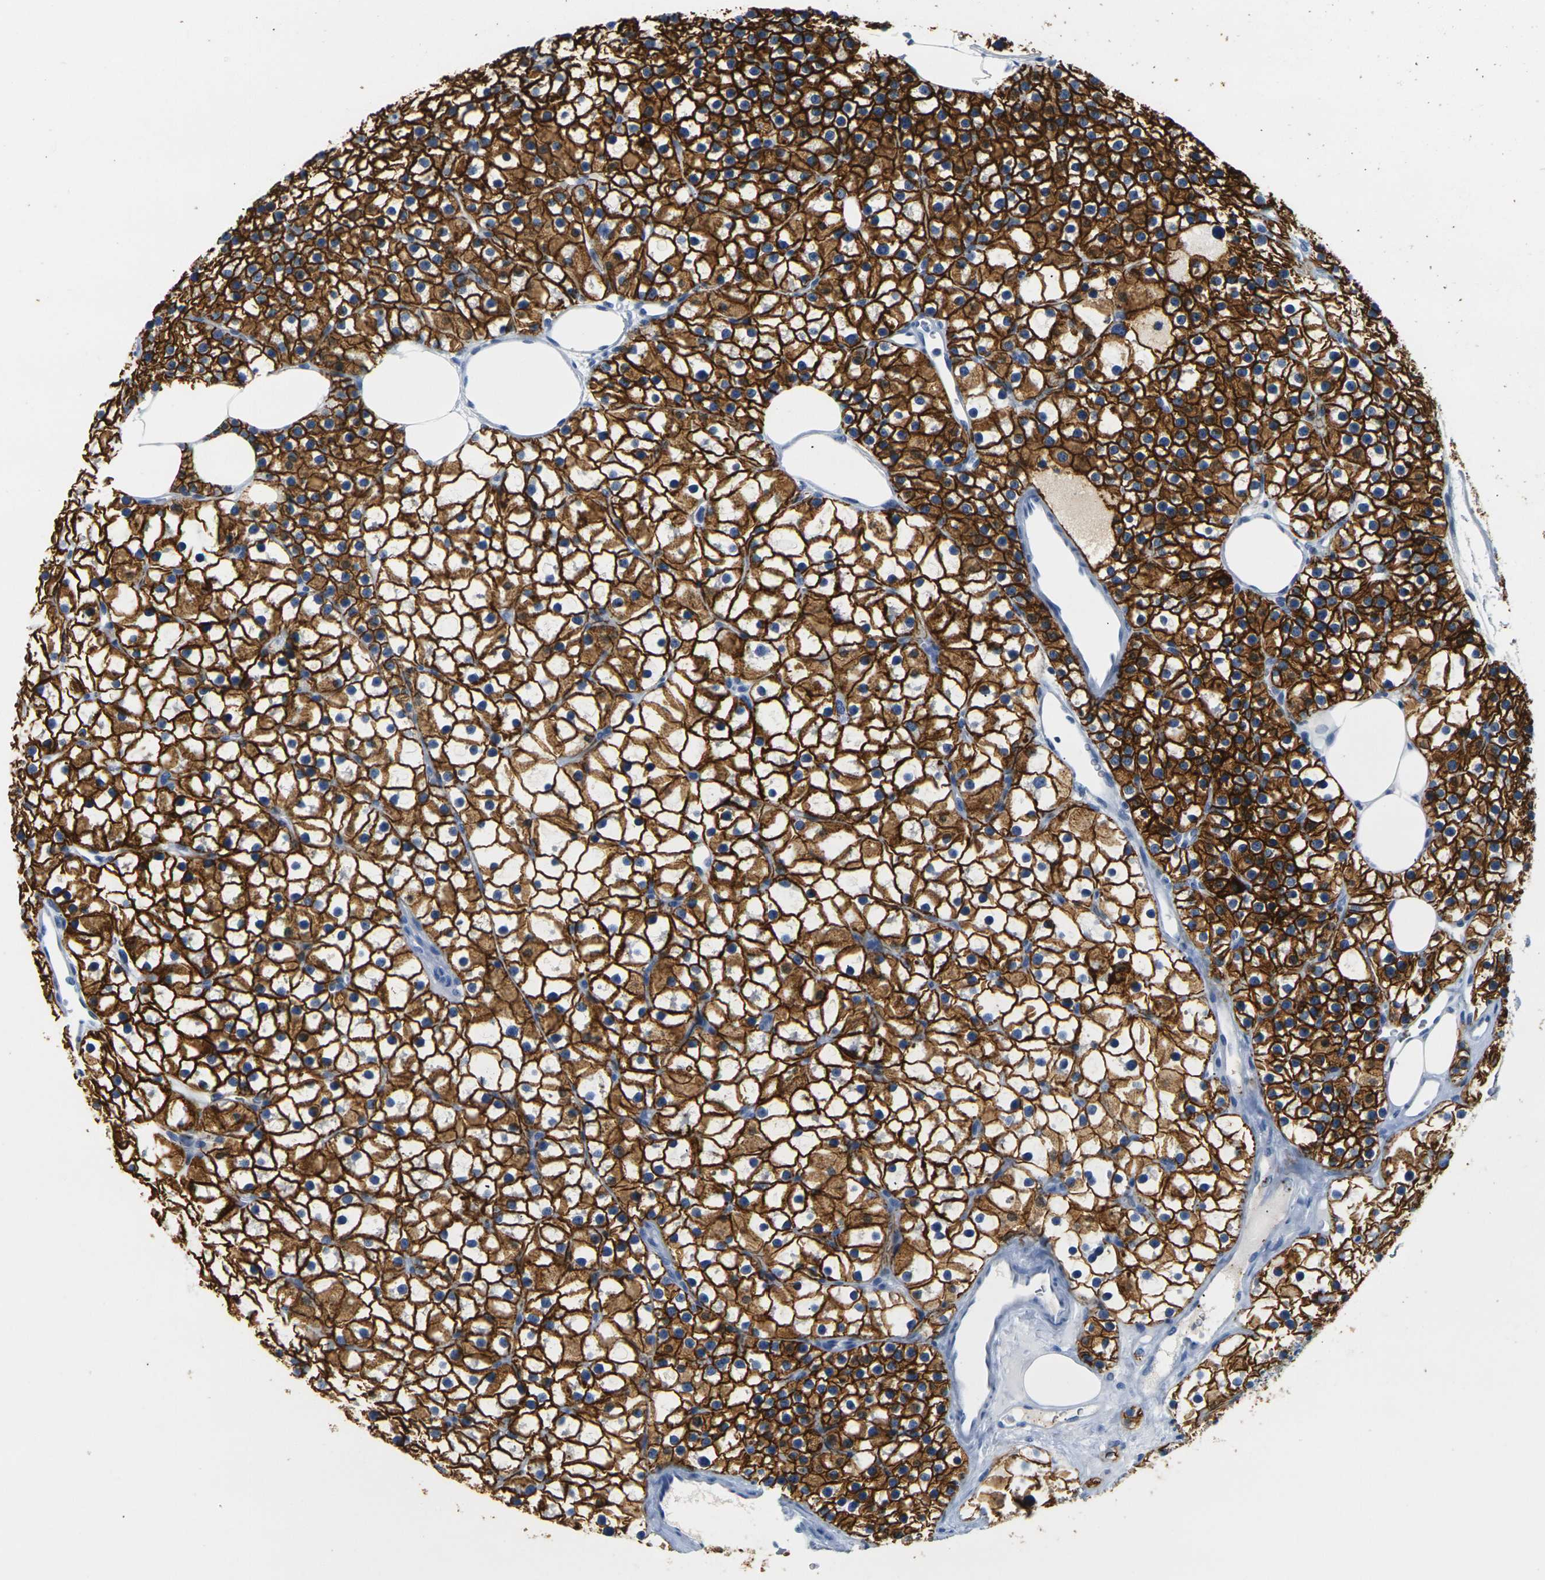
{"staining": {"intensity": "strong", "quantity": ">75%", "location": "cytoplasmic/membranous"}, "tissue": "parathyroid gland", "cell_type": "Glandular cells", "image_type": "normal", "snomed": [{"axis": "morphology", "description": "Normal tissue, NOS"}, {"axis": "morphology", "description": "Adenoma, NOS"}, {"axis": "topography", "description": "Parathyroid gland"}], "caption": "A brown stain shows strong cytoplasmic/membranous expression of a protein in glandular cells of benign parathyroid gland. (Brightfield microscopy of DAB IHC at high magnification).", "gene": "CLDN7", "patient": {"sex": "female", "age": 70}}